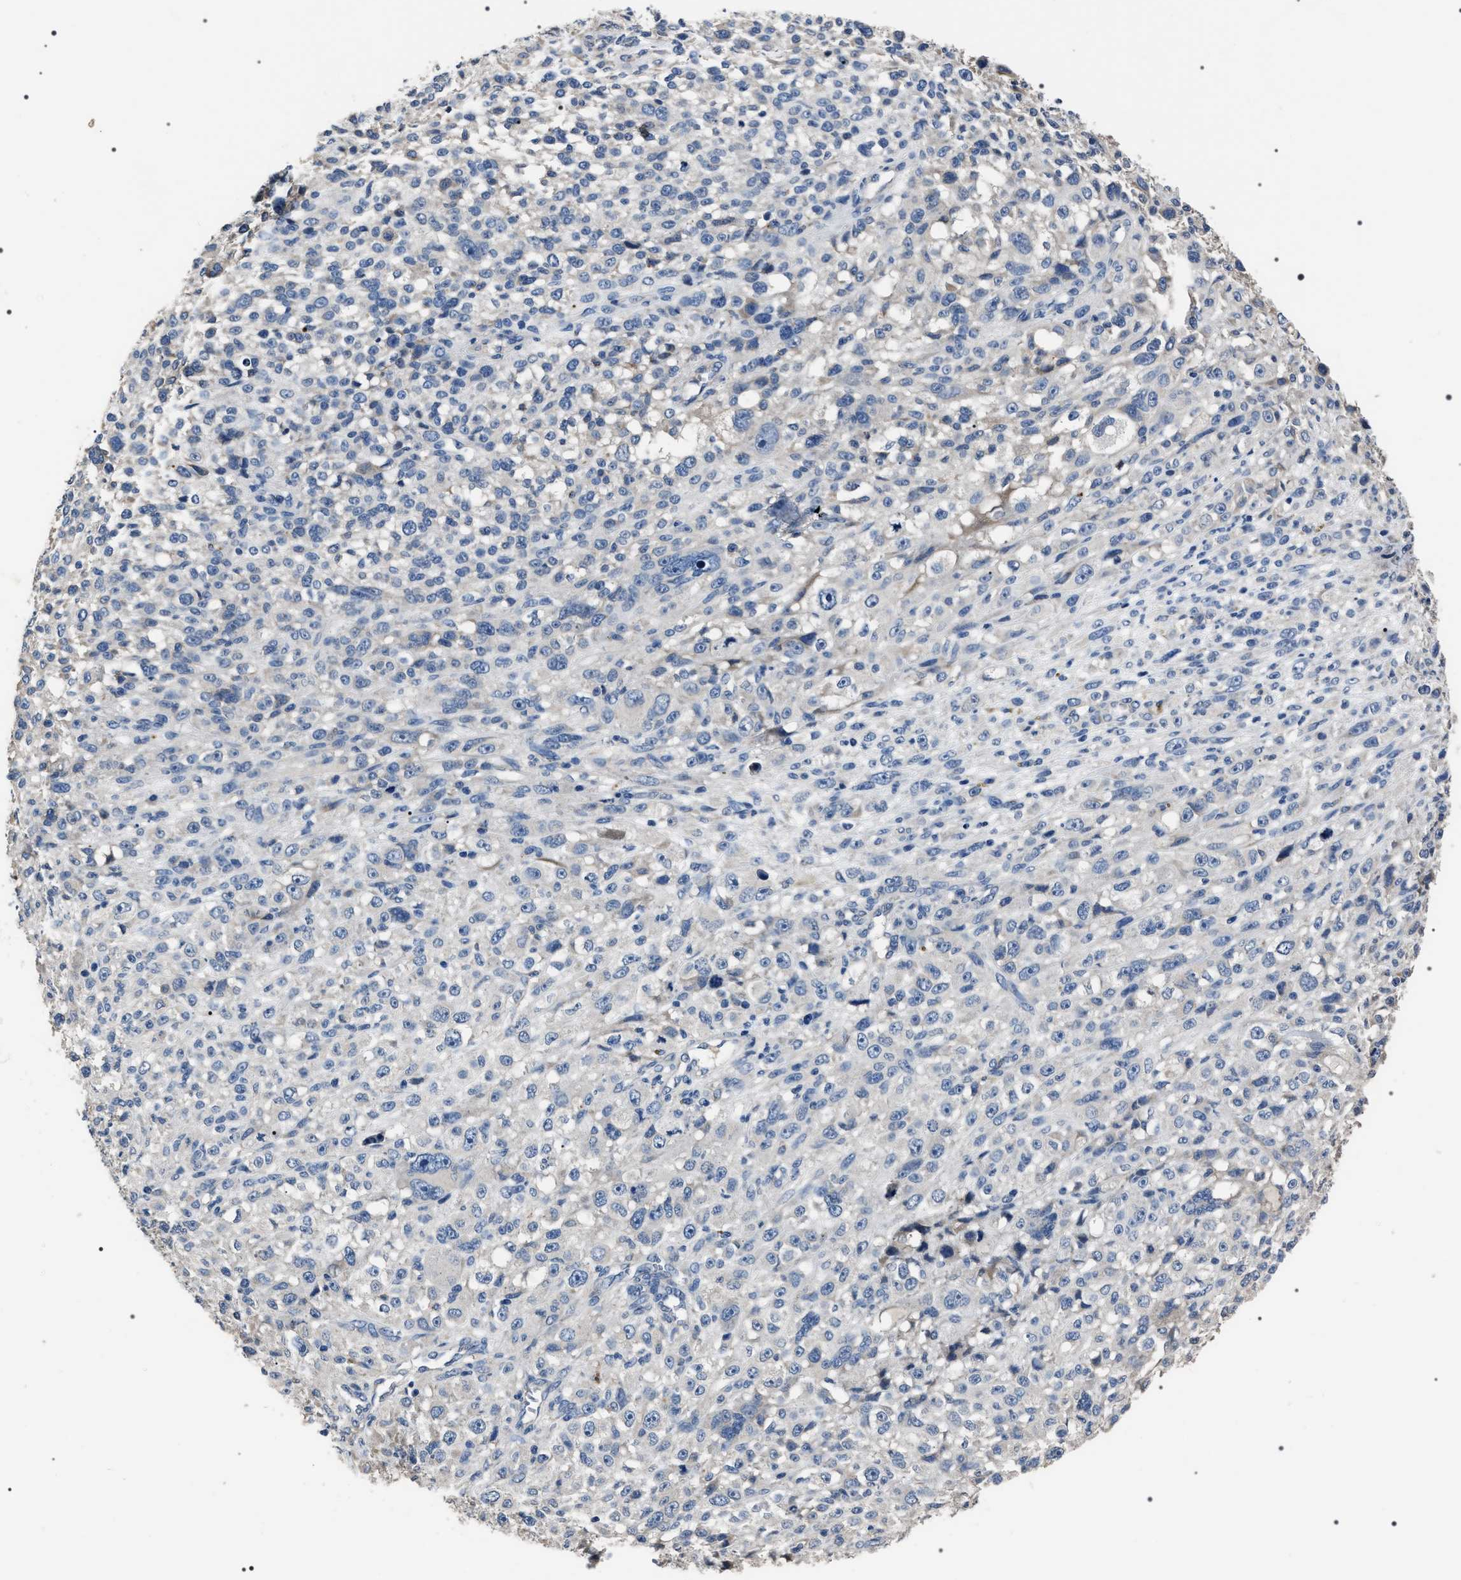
{"staining": {"intensity": "negative", "quantity": "none", "location": "none"}, "tissue": "melanoma", "cell_type": "Tumor cells", "image_type": "cancer", "snomed": [{"axis": "morphology", "description": "Malignant melanoma, NOS"}, {"axis": "topography", "description": "Skin"}], "caption": "This is an IHC histopathology image of human malignant melanoma. There is no expression in tumor cells.", "gene": "TRIM54", "patient": {"sex": "female", "age": 55}}